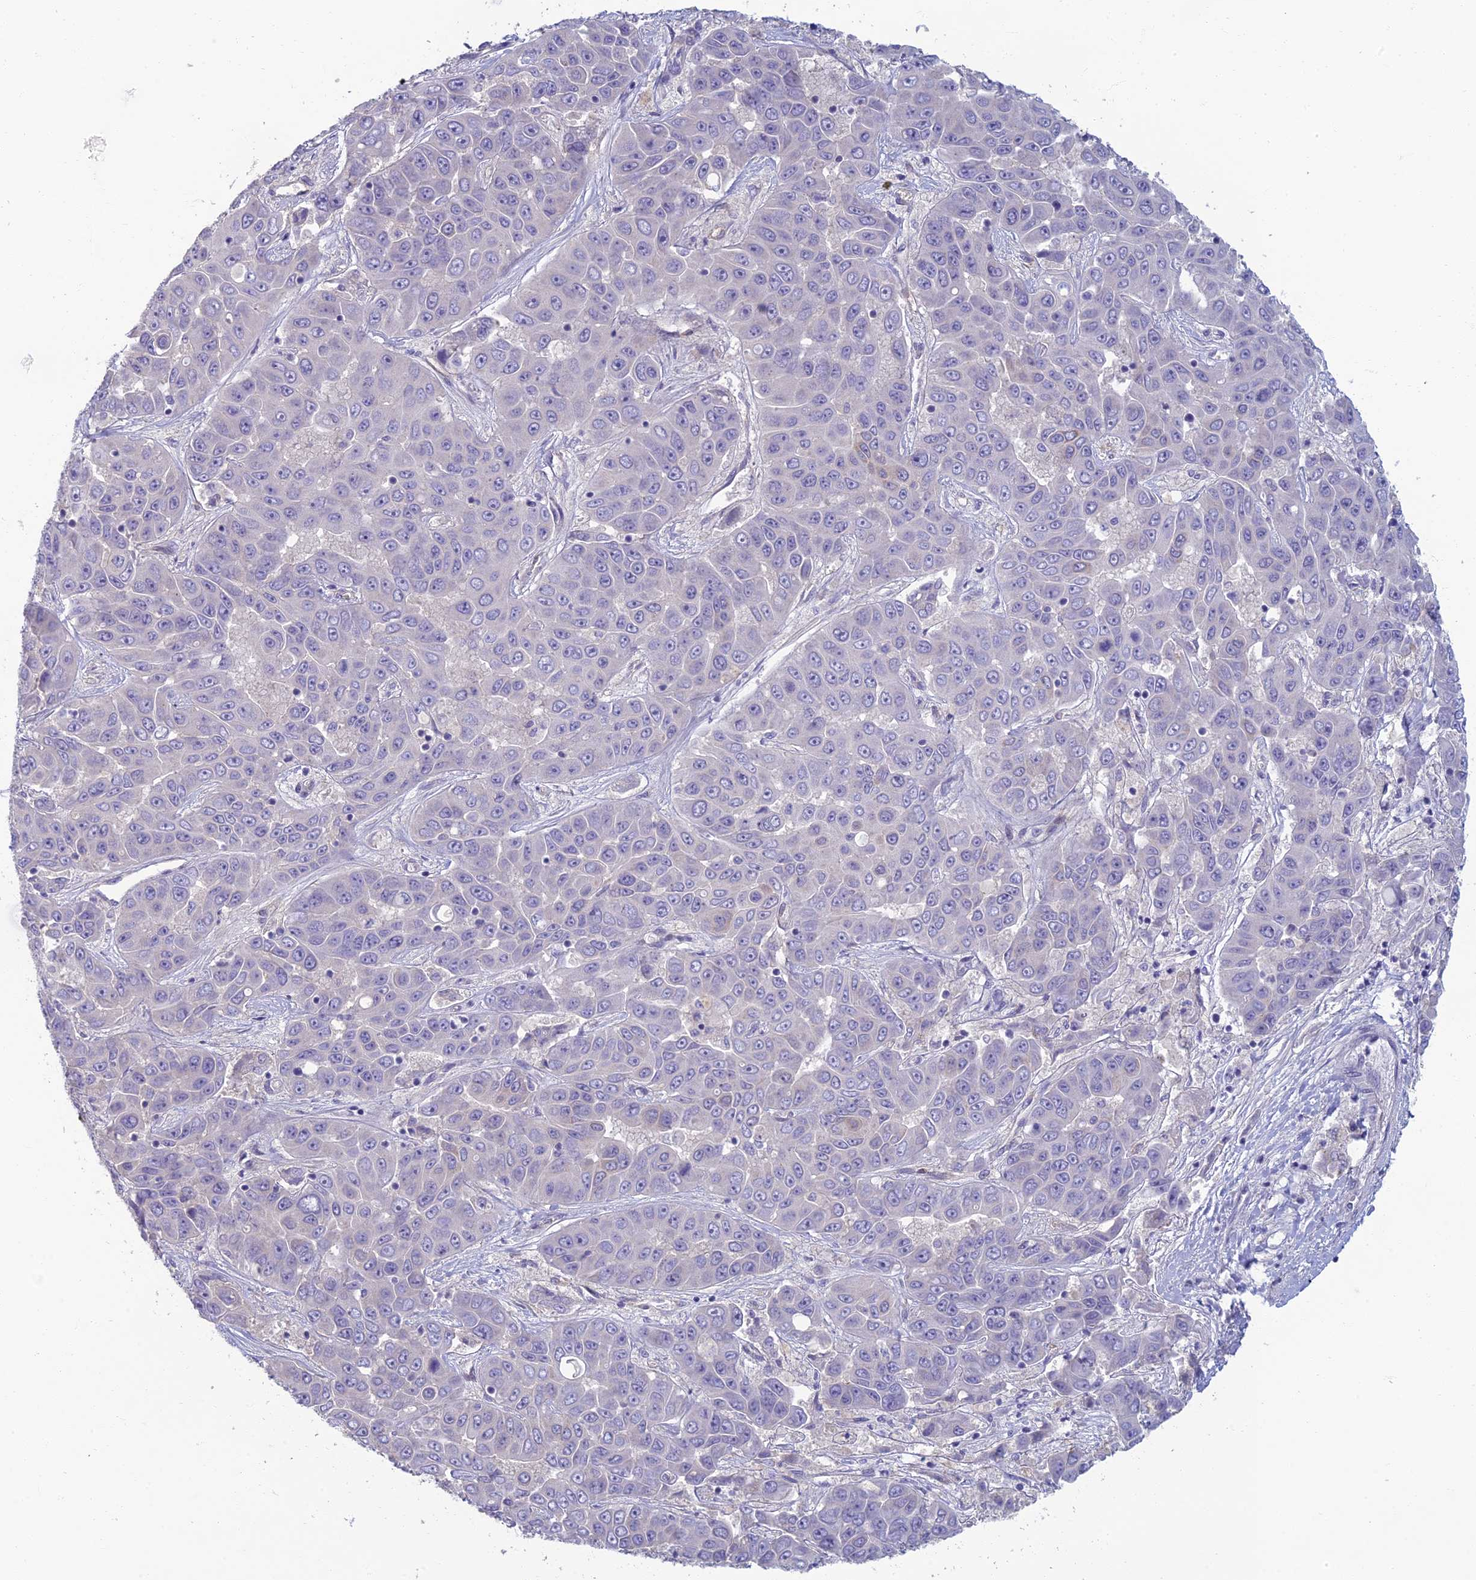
{"staining": {"intensity": "negative", "quantity": "none", "location": "none"}, "tissue": "liver cancer", "cell_type": "Tumor cells", "image_type": "cancer", "snomed": [{"axis": "morphology", "description": "Cholangiocarcinoma"}, {"axis": "topography", "description": "Liver"}], "caption": "Photomicrograph shows no significant protein positivity in tumor cells of liver cancer.", "gene": "NEURL1", "patient": {"sex": "female", "age": 52}}